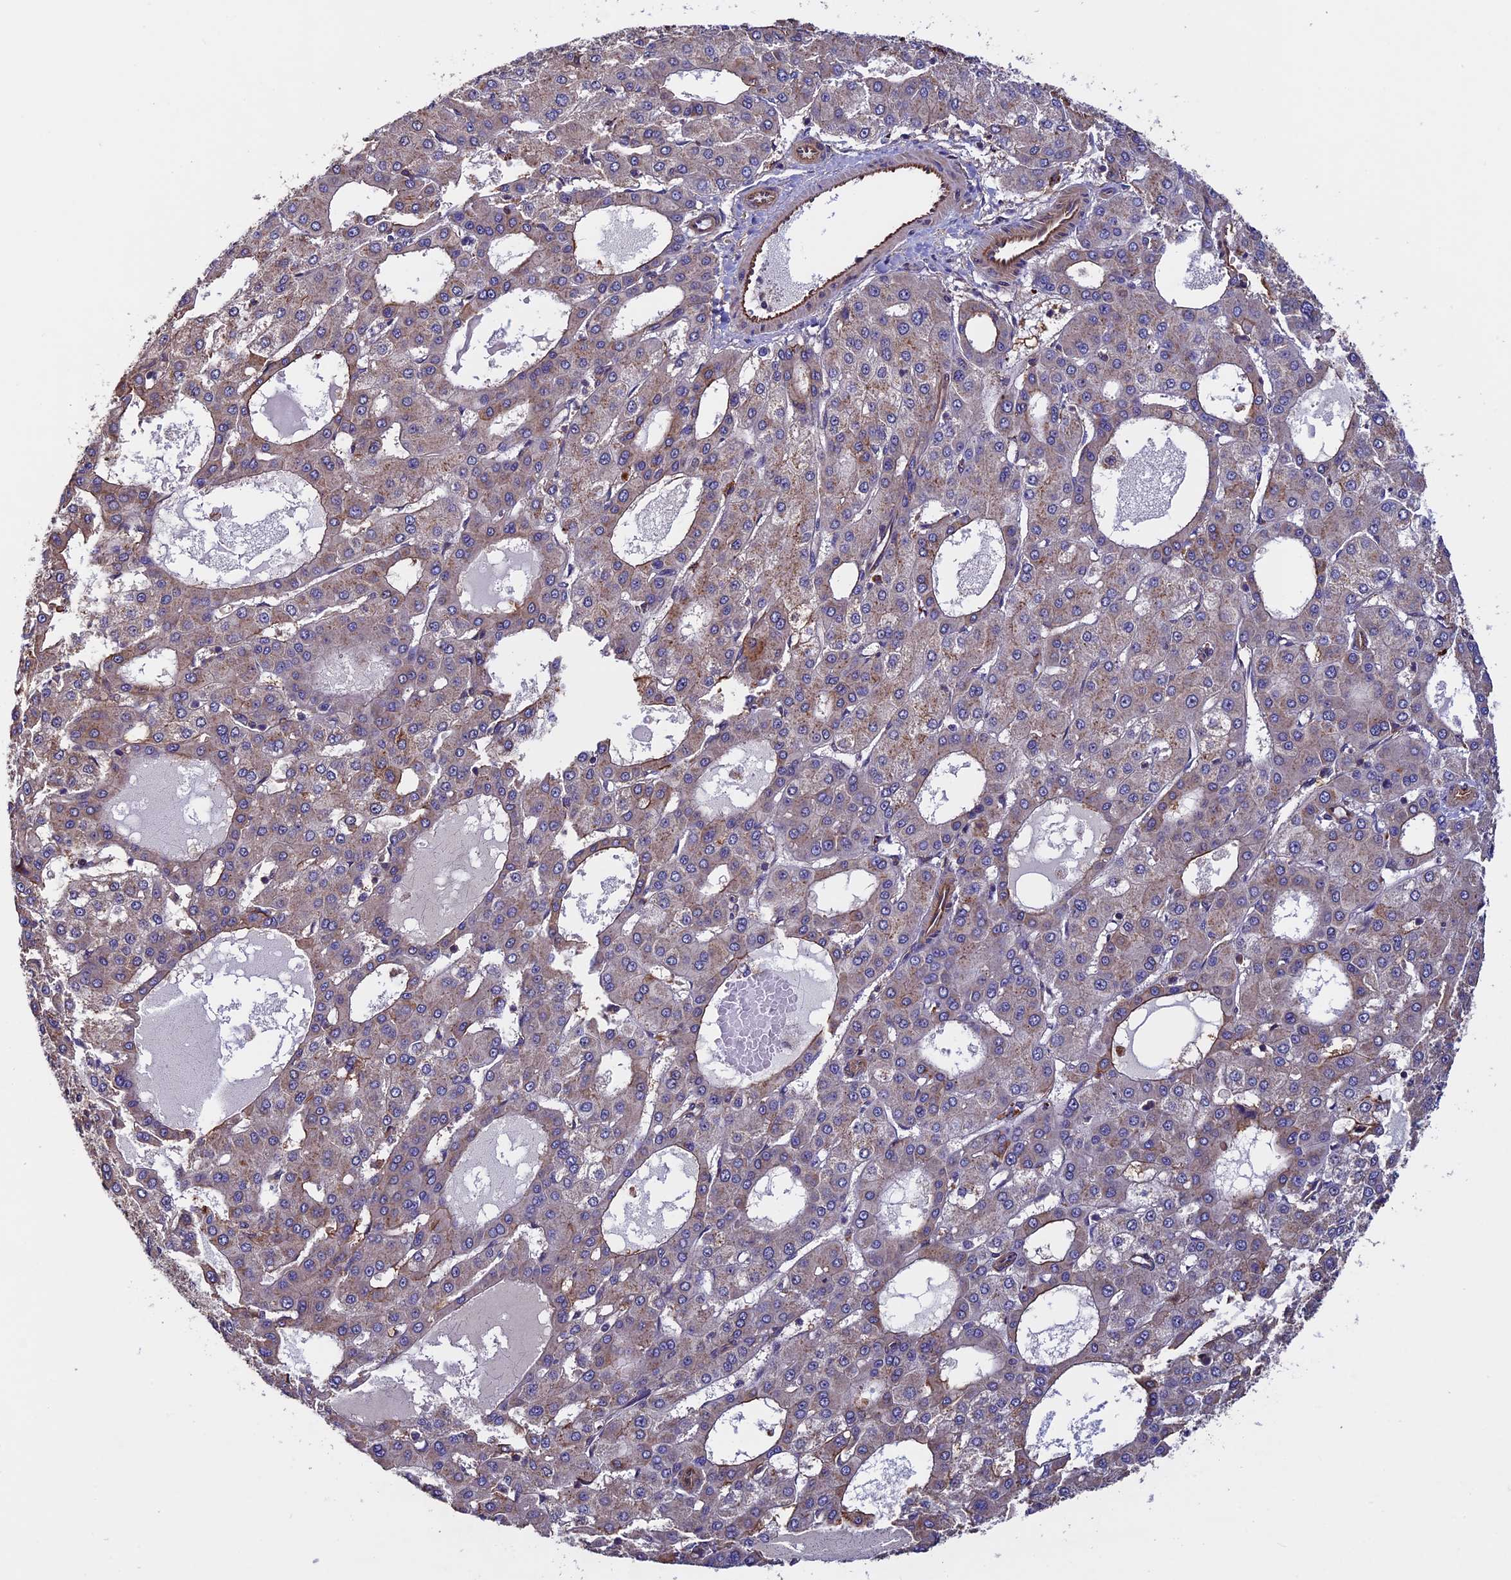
{"staining": {"intensity": "weak", "quantity": "<25%", "location": "cytoplasmic/membranous"}, "tissue": "liver cancer", "cell_type": "Tumor cells", "image_type": "cancer", "snomed": [{"axis": "morphology", "description": "Carcinoma, Hepatocellular, NOS"}, {"axis": "topography", "description": "Liver"}], "caption": "The immunohistochemistry (IHC) photomicrograph has no significant expression in tumor cells of liver cancer tissue. (Brightfield microscopy of DAB immunohistochemistry (IHC) at high magnification).", "gene": "SLC9A5", "patient": {"sex": "male", "age": 47}}